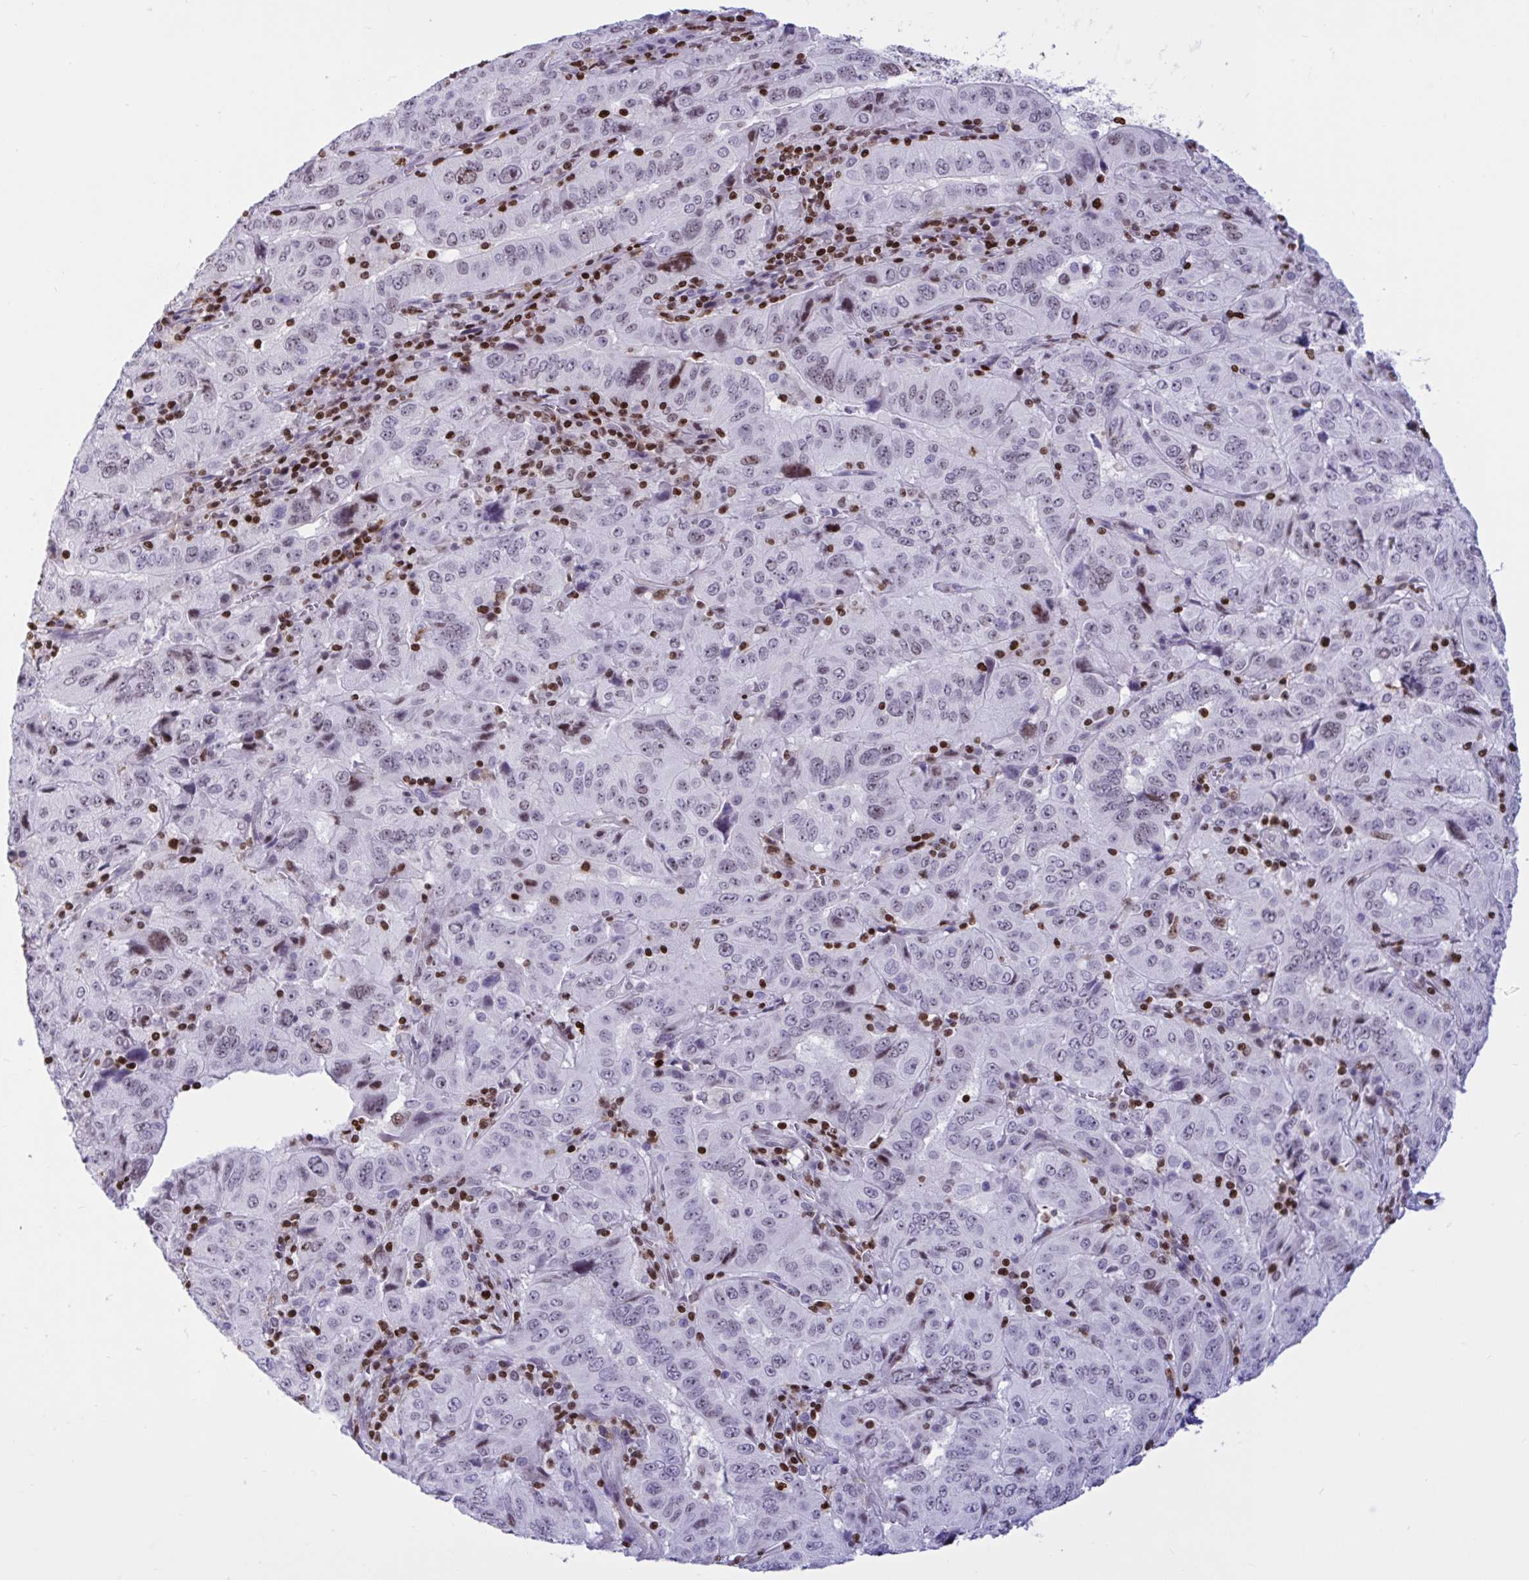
{"staining": {"intensity": "negative", "quantity": "none", "location": "none"}, "tissue": "pancreatic cancer", "cell_type": "Tumor cells", "image_type": "cancer", "snomed": [{"axis": "morphology", "description": "Adenocarcinoma, NOS"}, {"axis": "topography", "description": "Pancreas"}], "caption": "The image demonstrates no staining of tumor cells in adenocarcinoma (pancreatic).", "gene": "HMGB2", "patient": {"sex": "male", "age": 63}}